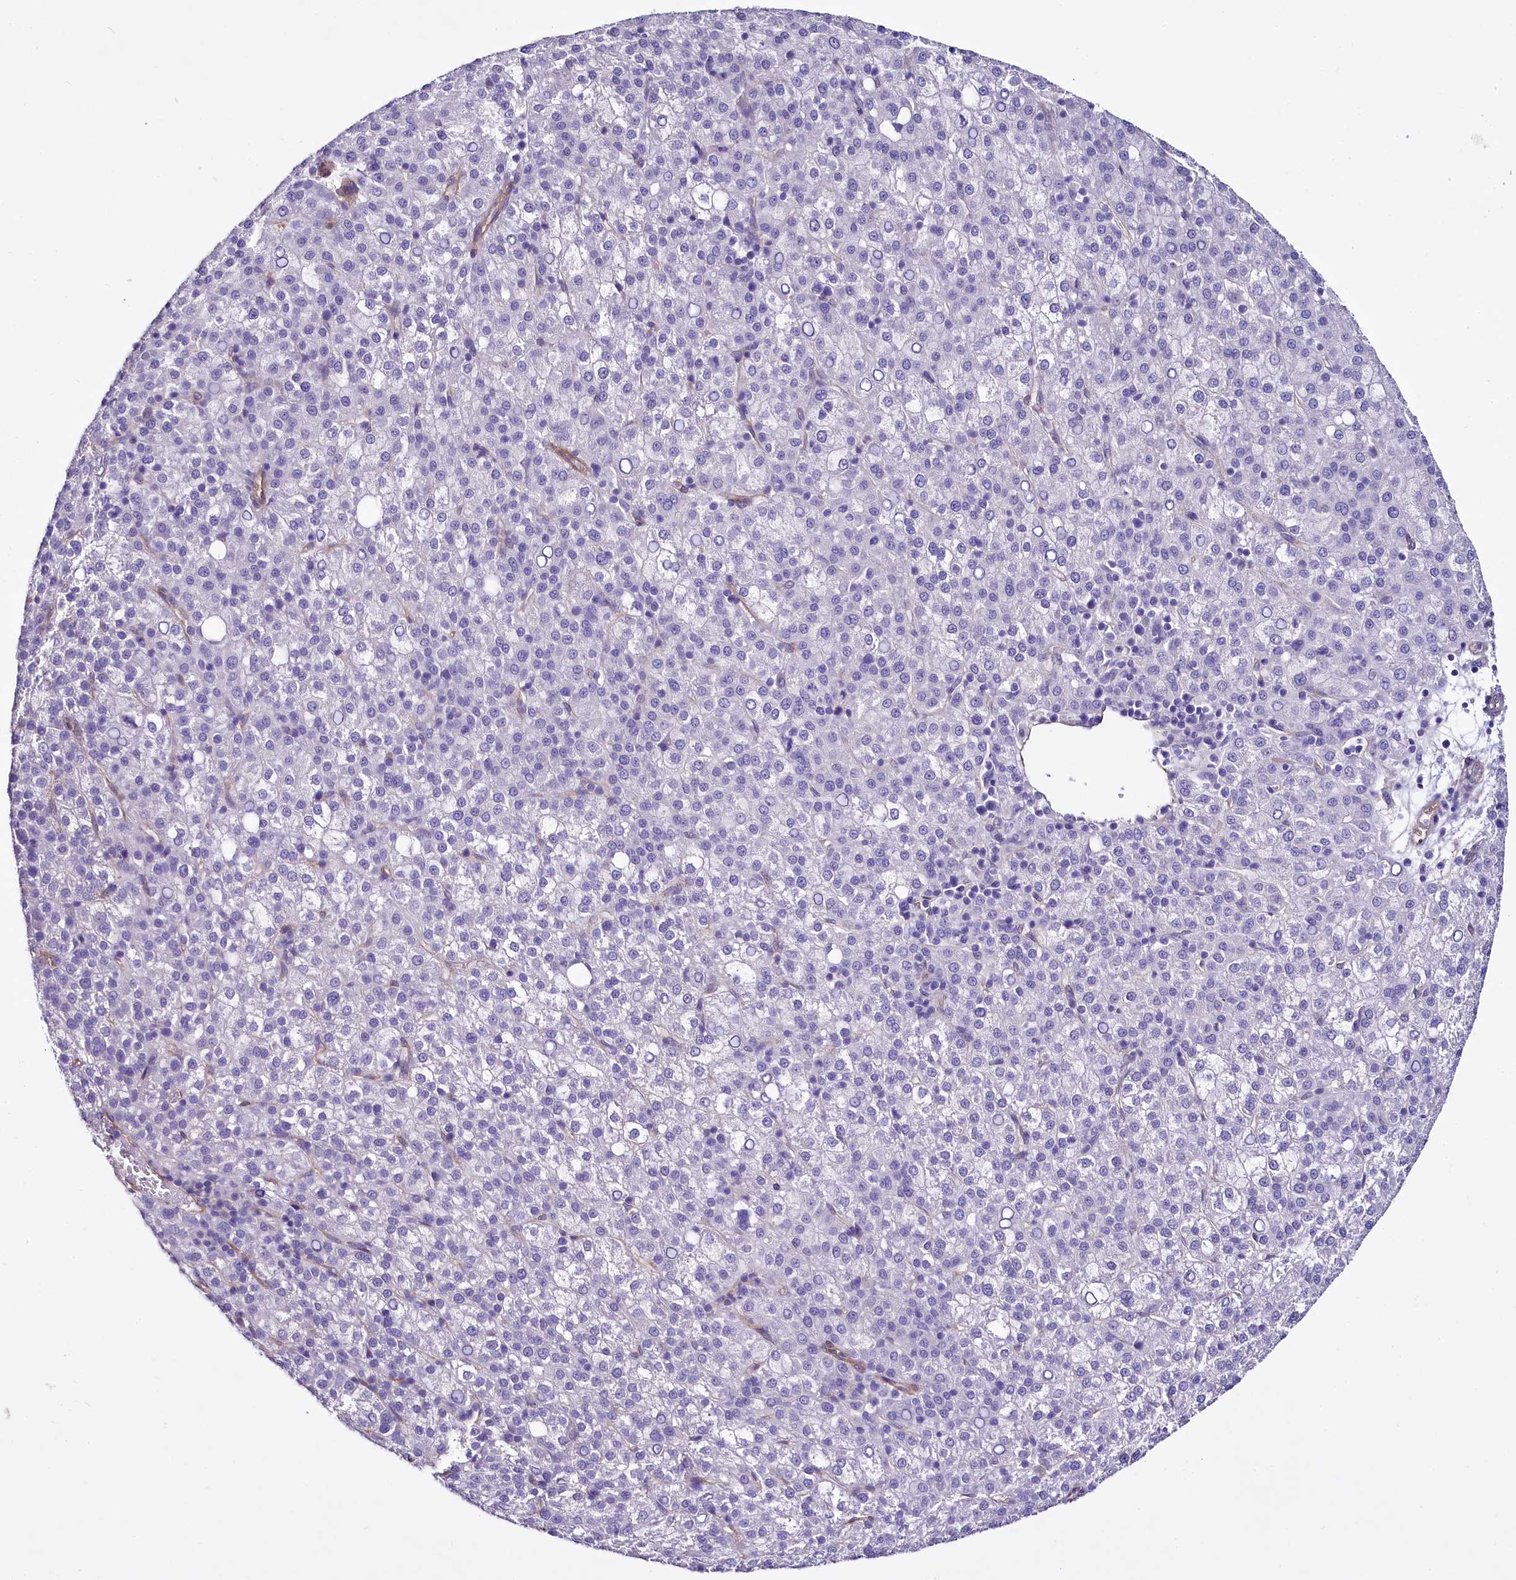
{"staining": {"intensity": "negative", "quantity": "none", "location": "none"}, "tissue": "liver cancer", "cell_type": "Tumor cells", "image_type": "cancer", "snomed": [{"axis": "morphology", "description": "Carcinoma, Hepatocellular, NOS"}, {"axis": "topography", "description": "Liver"}], "caption": "DAB (3,3'-diaminobenzidine) immunohistochemical staining of human hepatocellular carcinoma (liver) demonstrates no significant staining in tumor cells.", "gene": "STXBP1", "patient": {"sex": "female", "age": 58}}